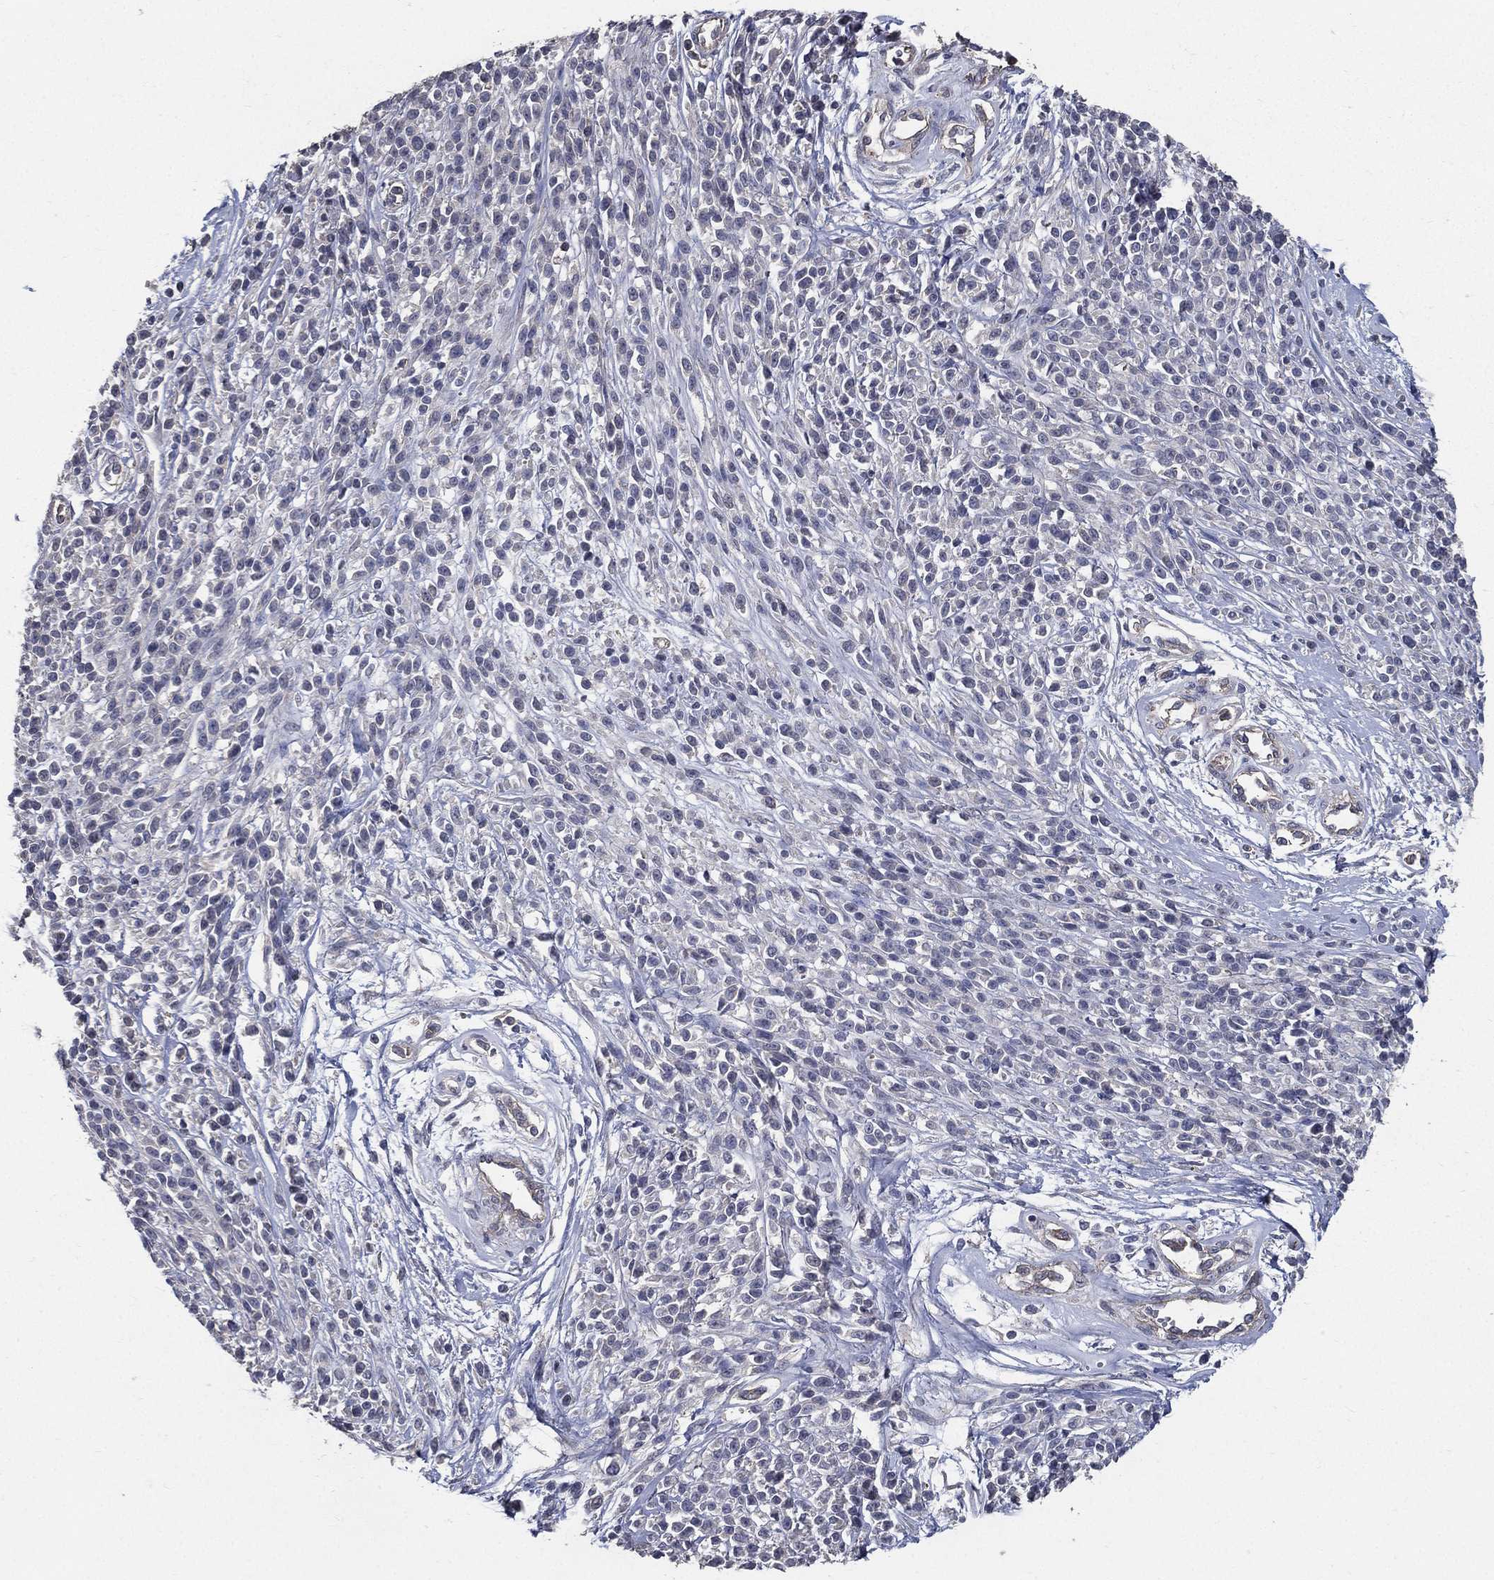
{"staining": {"intensity": "negative", "quantity": "none", "location": "none"}, "tissue": "melanoma", "cell_type": "Tumor cells", "image_type": "cancer", "snomed": [{"axis": "morphology", "description": "Malignant melanoma, NOS"}, {"axis": "topography", "description": "Skin"}, {"axis": "topography", "description": "Skin of trunk"}], "caption": "This image is of melanoma stained with IHC to label a protein in brown with the nuclei are counter-stained blue. There is no expression in tumor cells. (DAB immunohistochemistry (IHC) visualized using brightfield microscopy, high magnification).", "gene": "SERPINB2", "patient": {"sex": "male", "age": 74}}